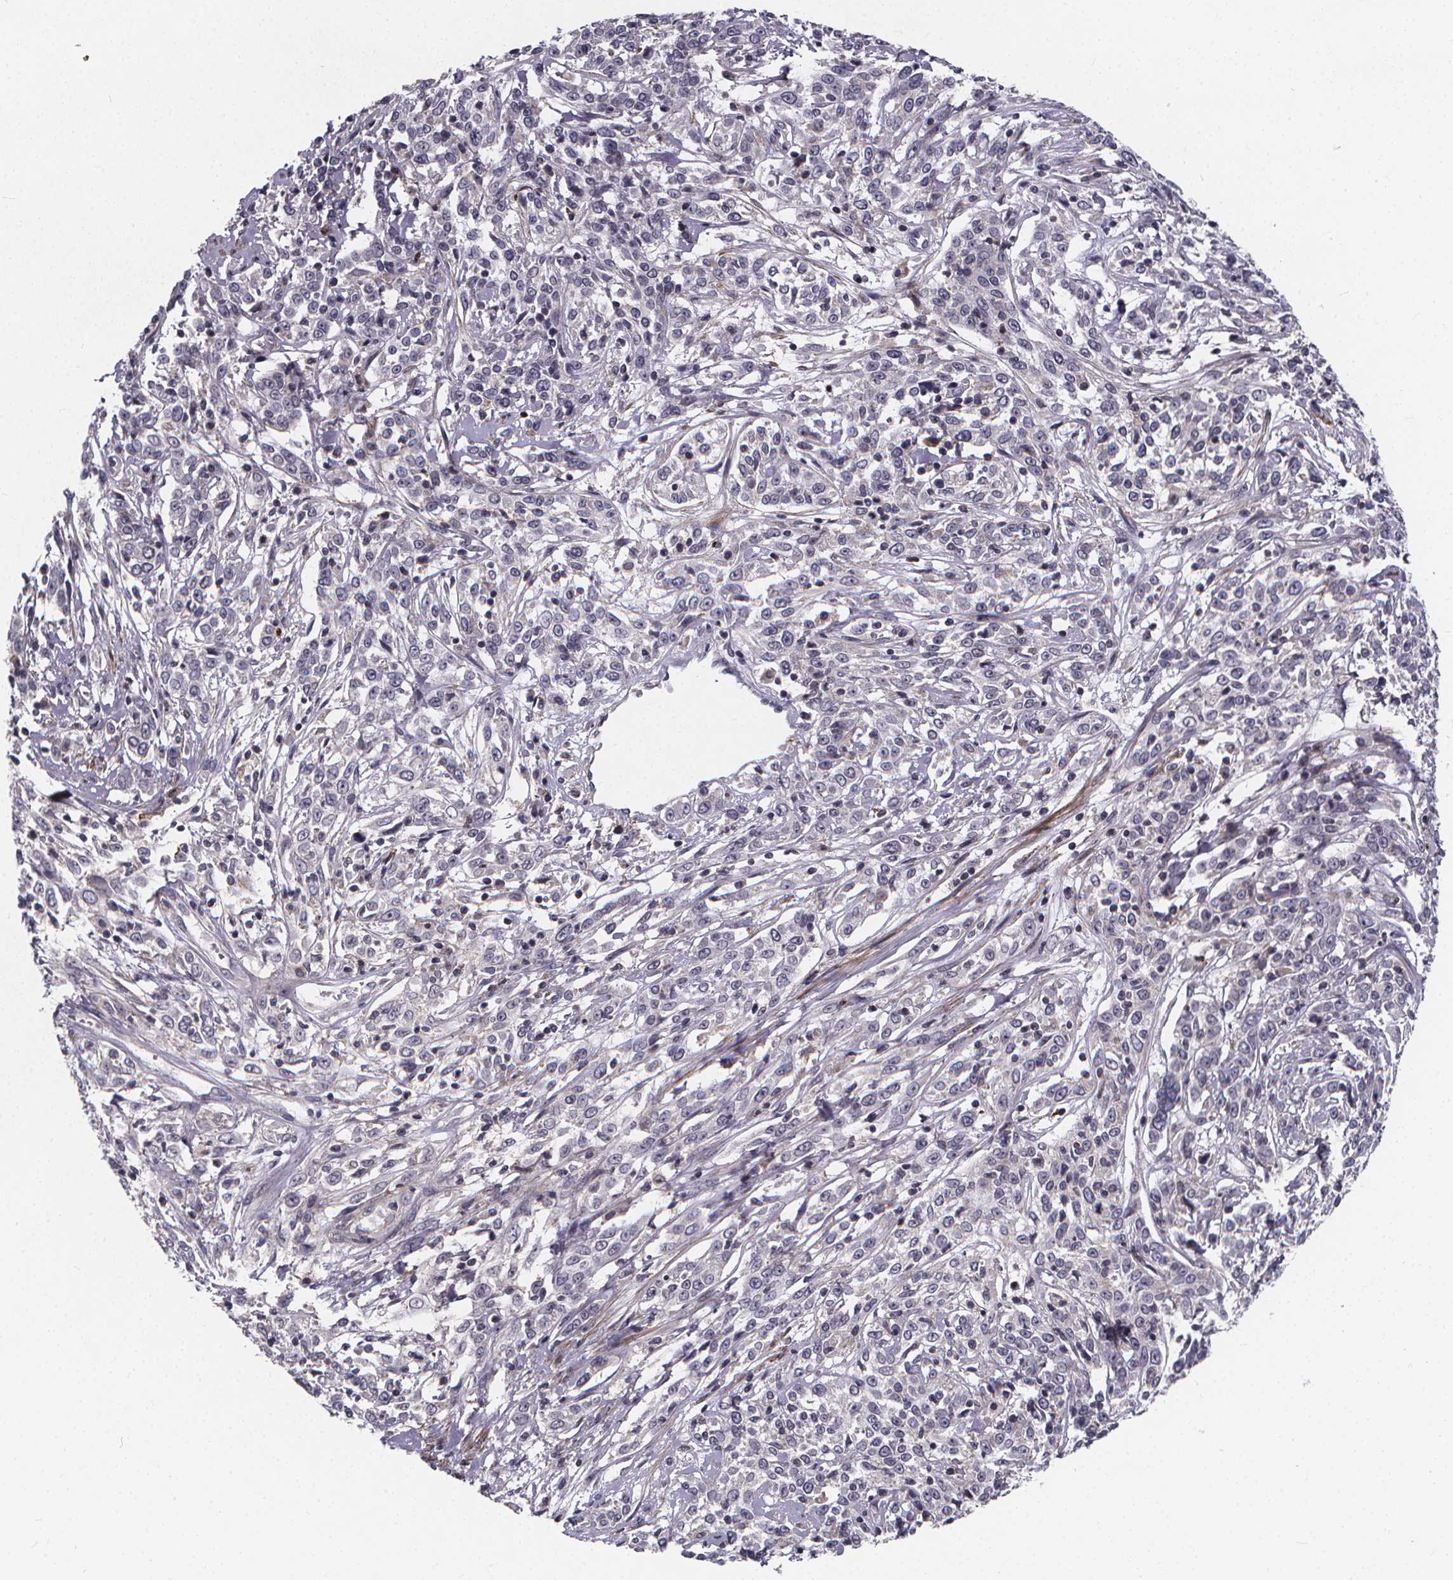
{"staining": {"intensity": "negative", "quantity": "none", "location": "none"}, "tissue": "cervical cancer", "cell_type": "Tumor cells", "image_type": "cancer", "snomed": [{"axis": "morphology", "description": "Adenocarcinoma, NOS"}, {"axis": "topography", "description": "Cervix"}], "caption": "Immunohistochemistry of human adenocarcinoma (cervical) displays no staining in tumor cells. The staining was performed using DAB (3,3'-diaminobenzidine) to visualize the protein expression in brown, while the nuclei were stained in blue with hematoxylin (Magnification: 20x).", "gene": "FBXW2", "patient": {"sex": "female", "age": 40}}